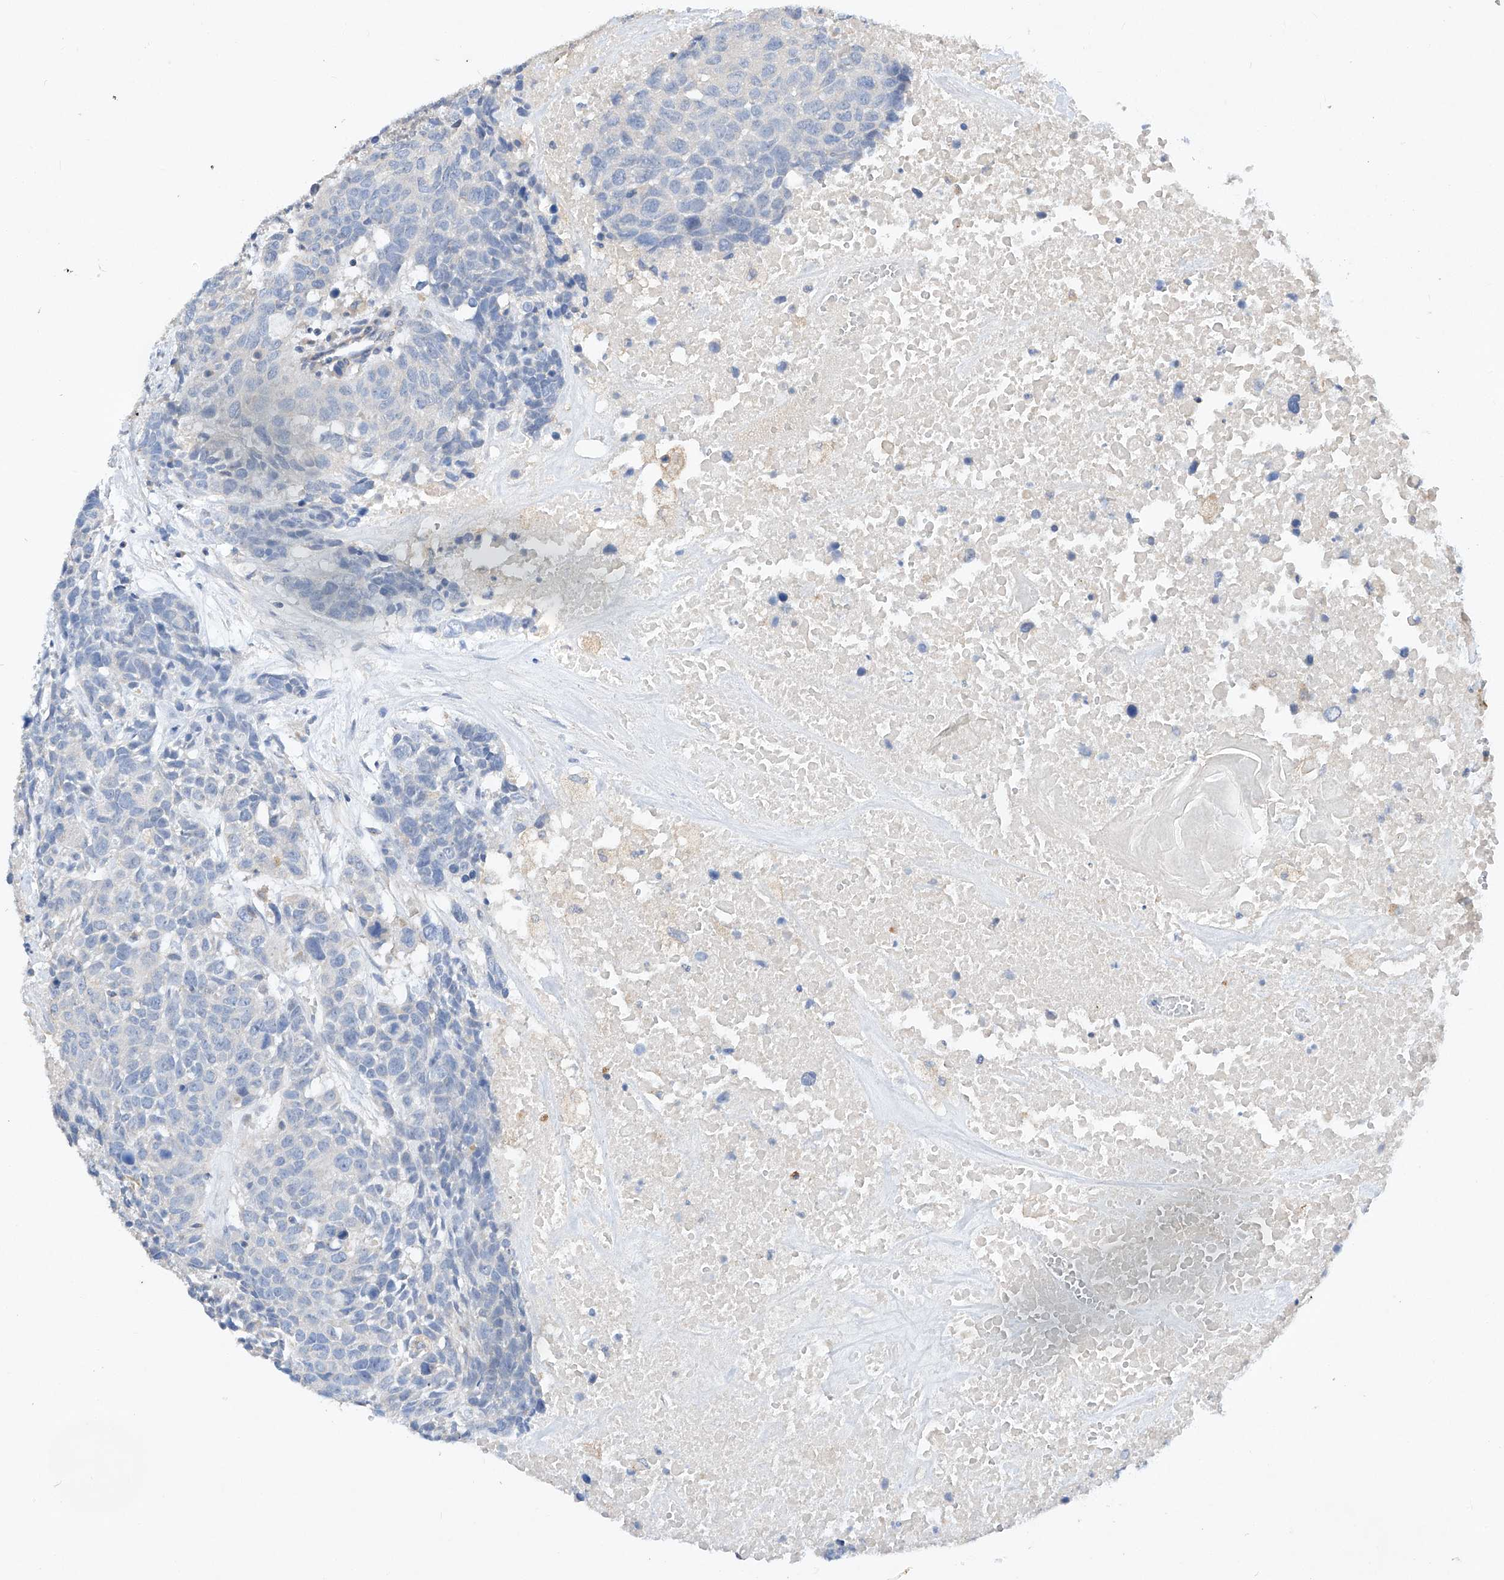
{"staining": {"intensity": "negative", "quantity": "none", "location": "none"}, "tissue": "head and neck cancer", "cell_type": "Tumor cells", "image_type": "cancer", "snomed": [{"axis": "morphology", "description": "Squamous cell carcinoma, NOS"}, {"axis": "topography", "description": "Head-Neck"}], "caption": "Immunohistochemical staining of squamous cell carcinoma (head and neck) exhibits no significant expression in tumor cells.", "gene": "AMD1", "patient": {"sex": "male", "age": 66}}